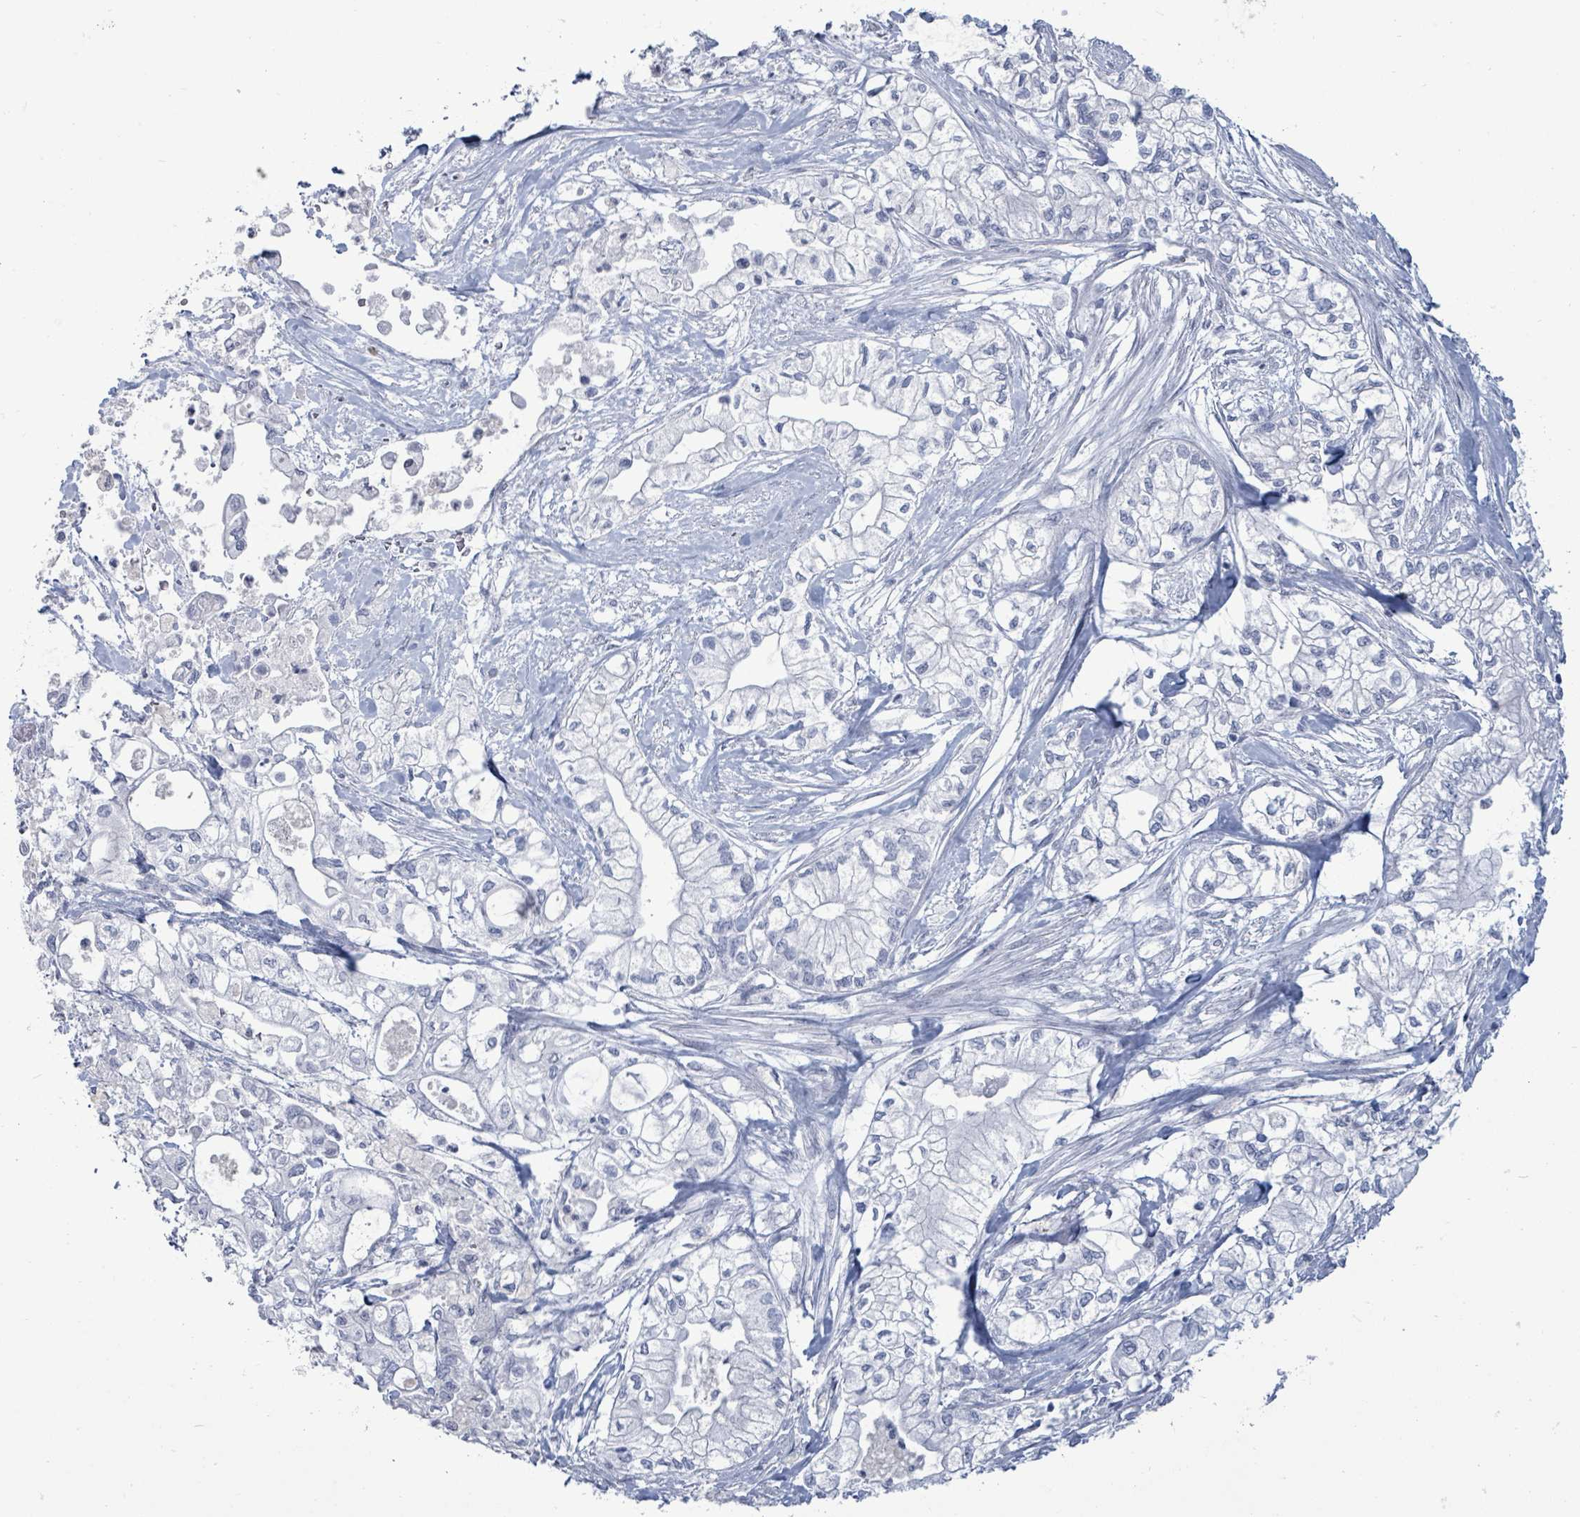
{"staining": {"intensity": "negative", "quantity": "none", "location": "none"}, "tissue": "pancreatic cancer", "cell_type": "Tumor cells", "image_type": "cancer", "snomed": [{"axis": "morphology", "description": "Adenocarcinoma, NOS"}, {"axis": "topography", "description": "Pancreas"}], "caption": "The photomicrograph shows no significant staining in tumor cells of pancreatic adenocarcinoma.", "gene": "MALL", "patient": {"sex": "male", "age": 79}}